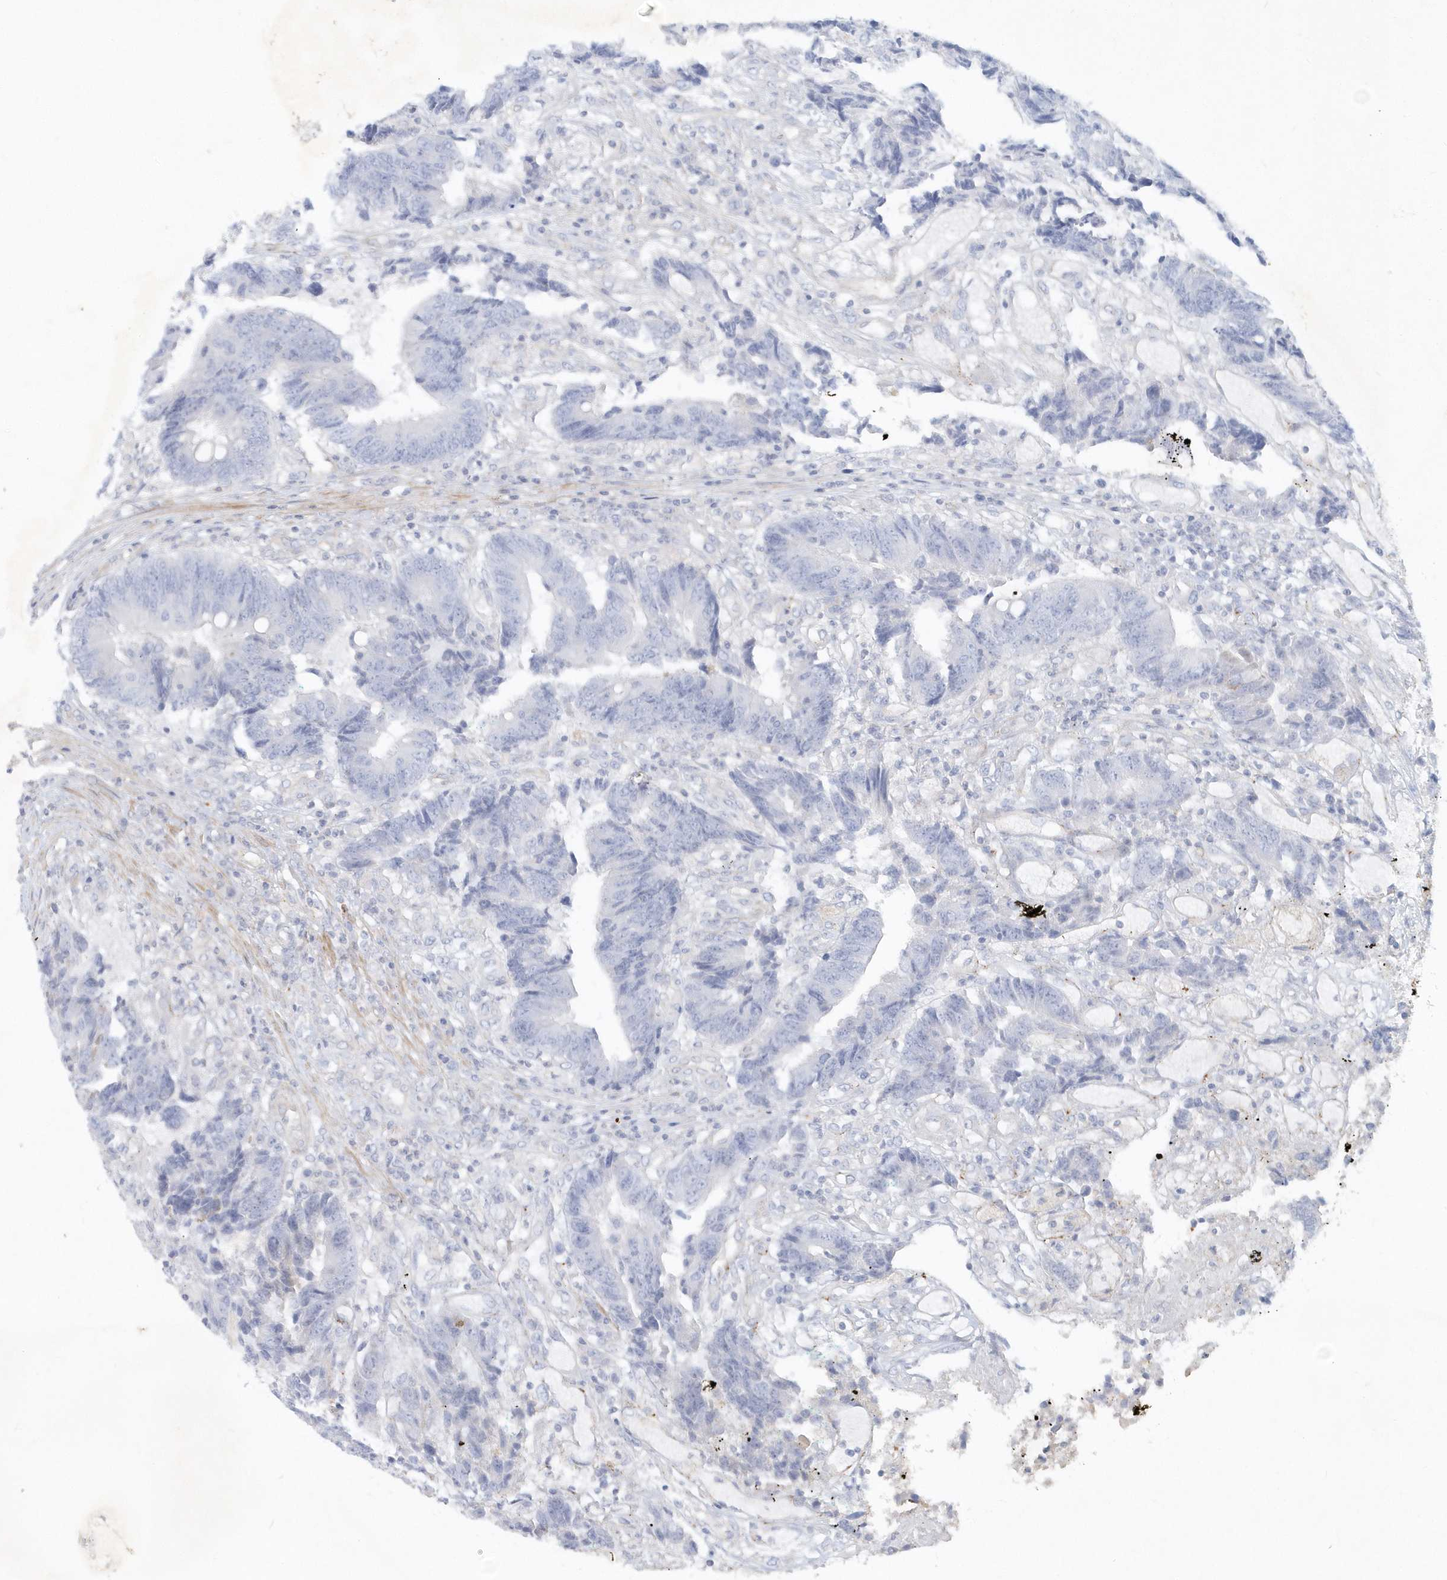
{"staining": {"intensity": "negative", "quantity": "none", "location": "none"}, "tissue": "colorectal cancer", "cell_type": "Tumor cells", "image_type": "cancer", "snomed": [{"axis": "morphology", "description": "Adenocarcinoma, NOS"}, {"axis": "topography", "description": "Rectum"}], "caption": "Immunohistochemistry micrograph of human colorectal cancer stained for a protein (brown), which shows no expression in tumor cells.", "gene": "DNAH1", "patient": {"sex": "male", "age": 84}}